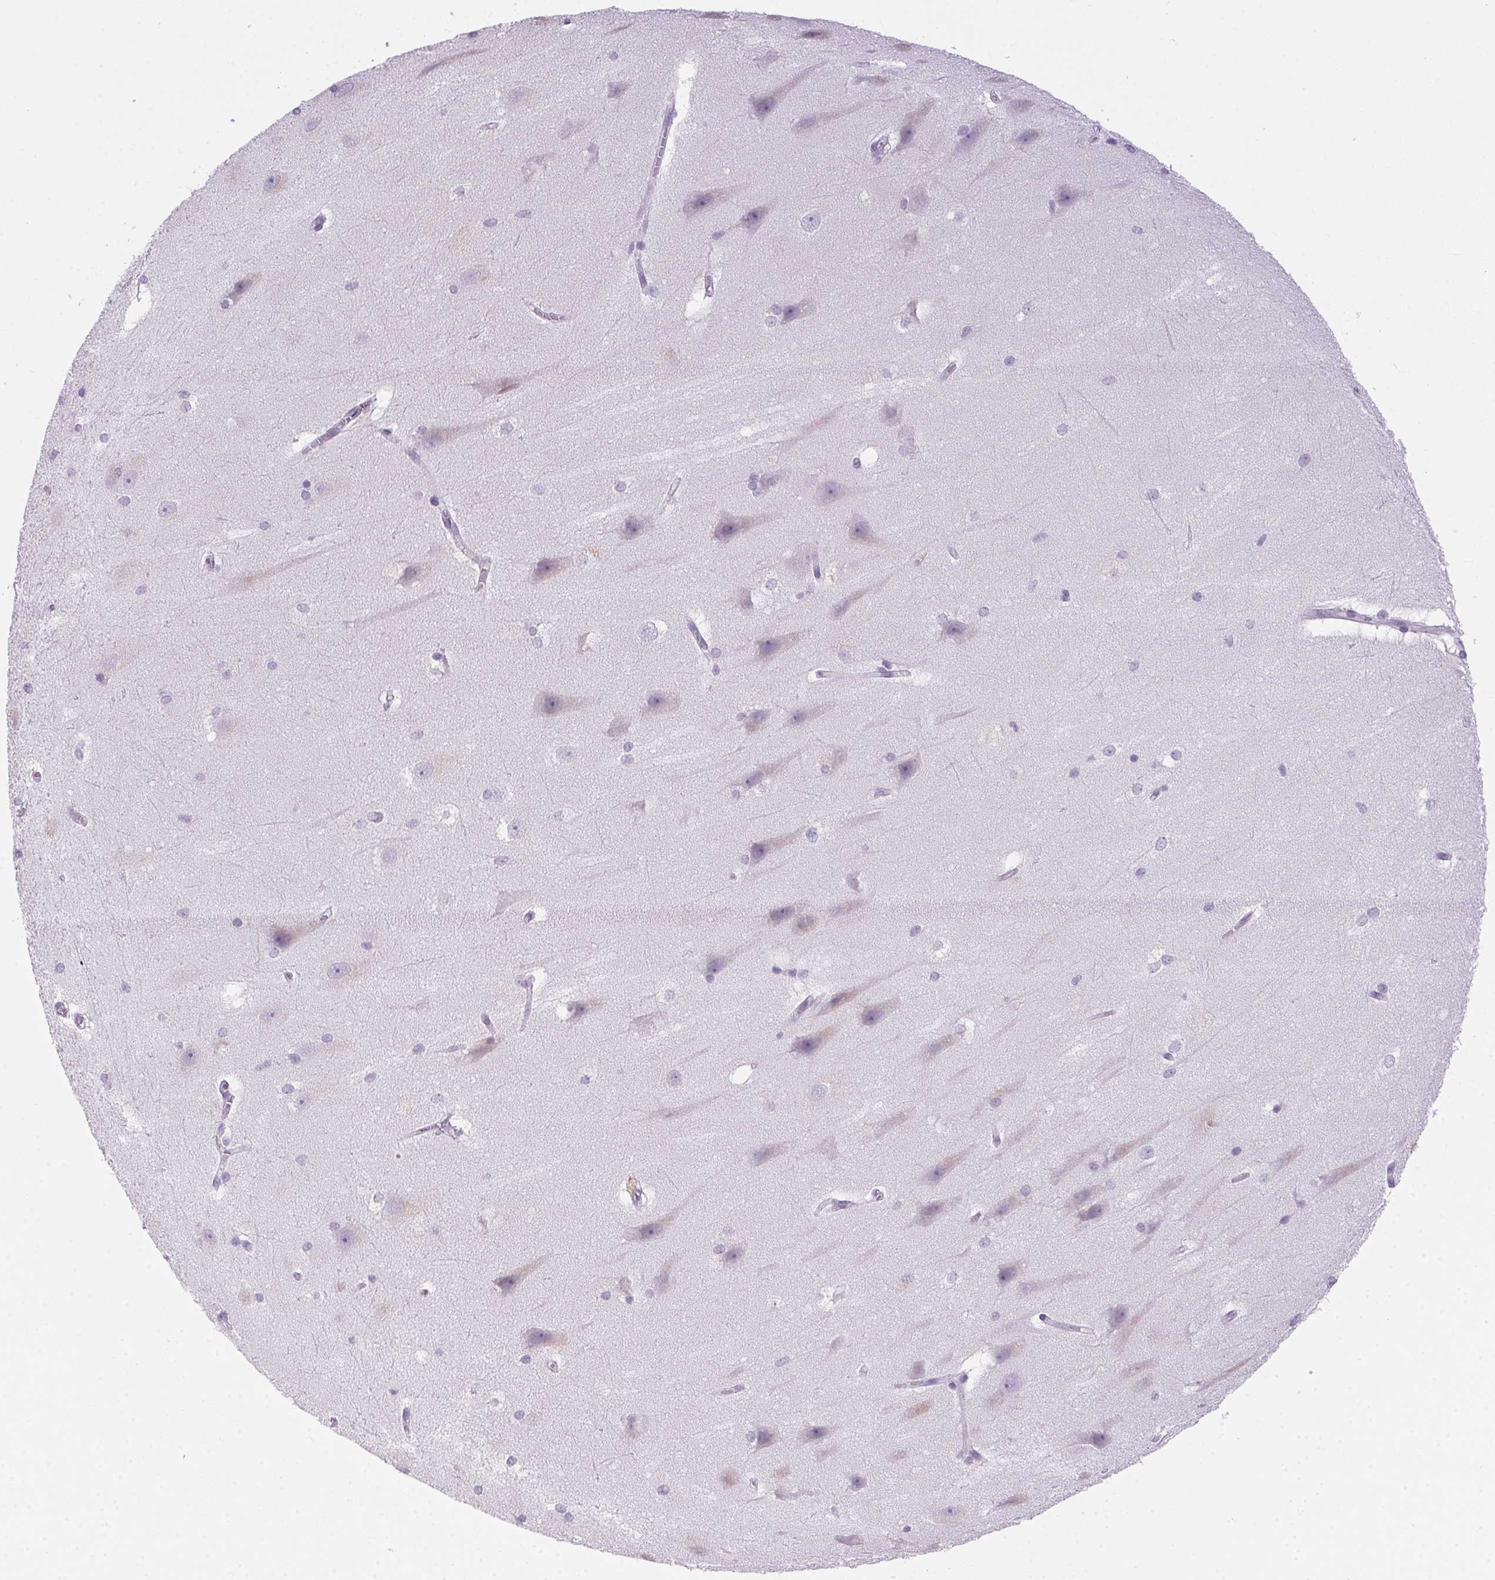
{"staining": {"intensity": "negative", "quantity": "none", "location": "none"}, "tissue": "hippocampus", "cell_type": "Glial cells", "image_type": "normal", "snomed": [{"axis": "morphology", "description": "Normal tissue, NOS"}, {"axis": "topography", "description": "Cerebral cortex"}, {"axis": "topography", "description": "Hippocampus"}], "caption": "IHC of benign human hippocampus exhibits no positivity in glial cells. (IHC, brightfield microscopy, high magnification).", "gene": "POPDC2", "patient": {"sex": "female", "age": 19}}